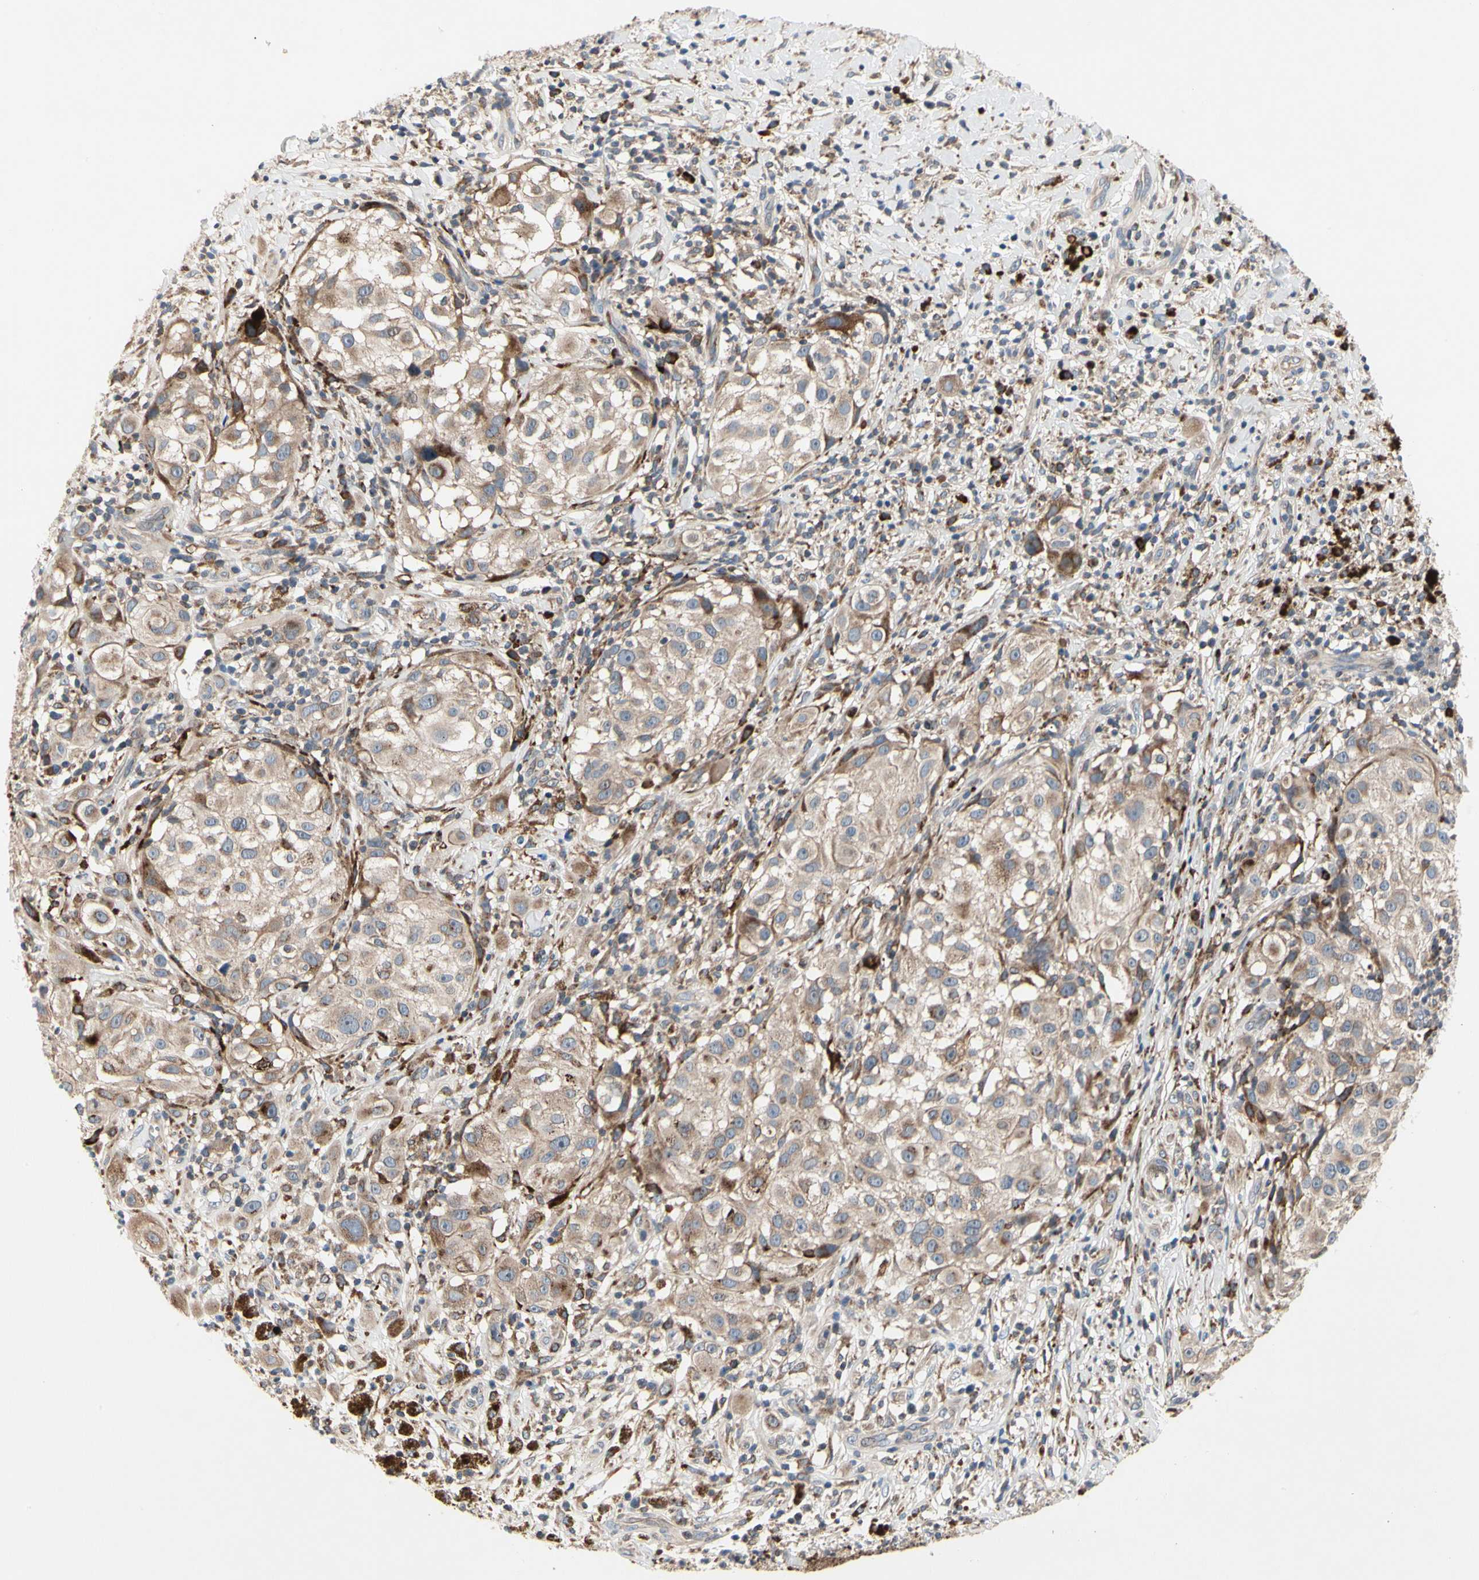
{"staining": {"intensity": "weak", "quantity": ">75%", "location": "cytoplasmic/membranous"}, "tissue": "melanoma", "cell_type": "Tumor cells", "image_type": "cancer", "snomed": [{"axis": "morphology", "description": "Necrosis, NOS"}, {"axis": "morphology", "description": "Malignant melanoma, NOS"}, {"axis": "topography", "description": "Skin"}], "caption": "Weak cytoplasmic/membranous staining for a protein is appreciated in about >75% of tumor cells of melanoma using immunohistochemistry.", "gene": "MMEL1", "patient": {"sex": "female", "age": 87}}